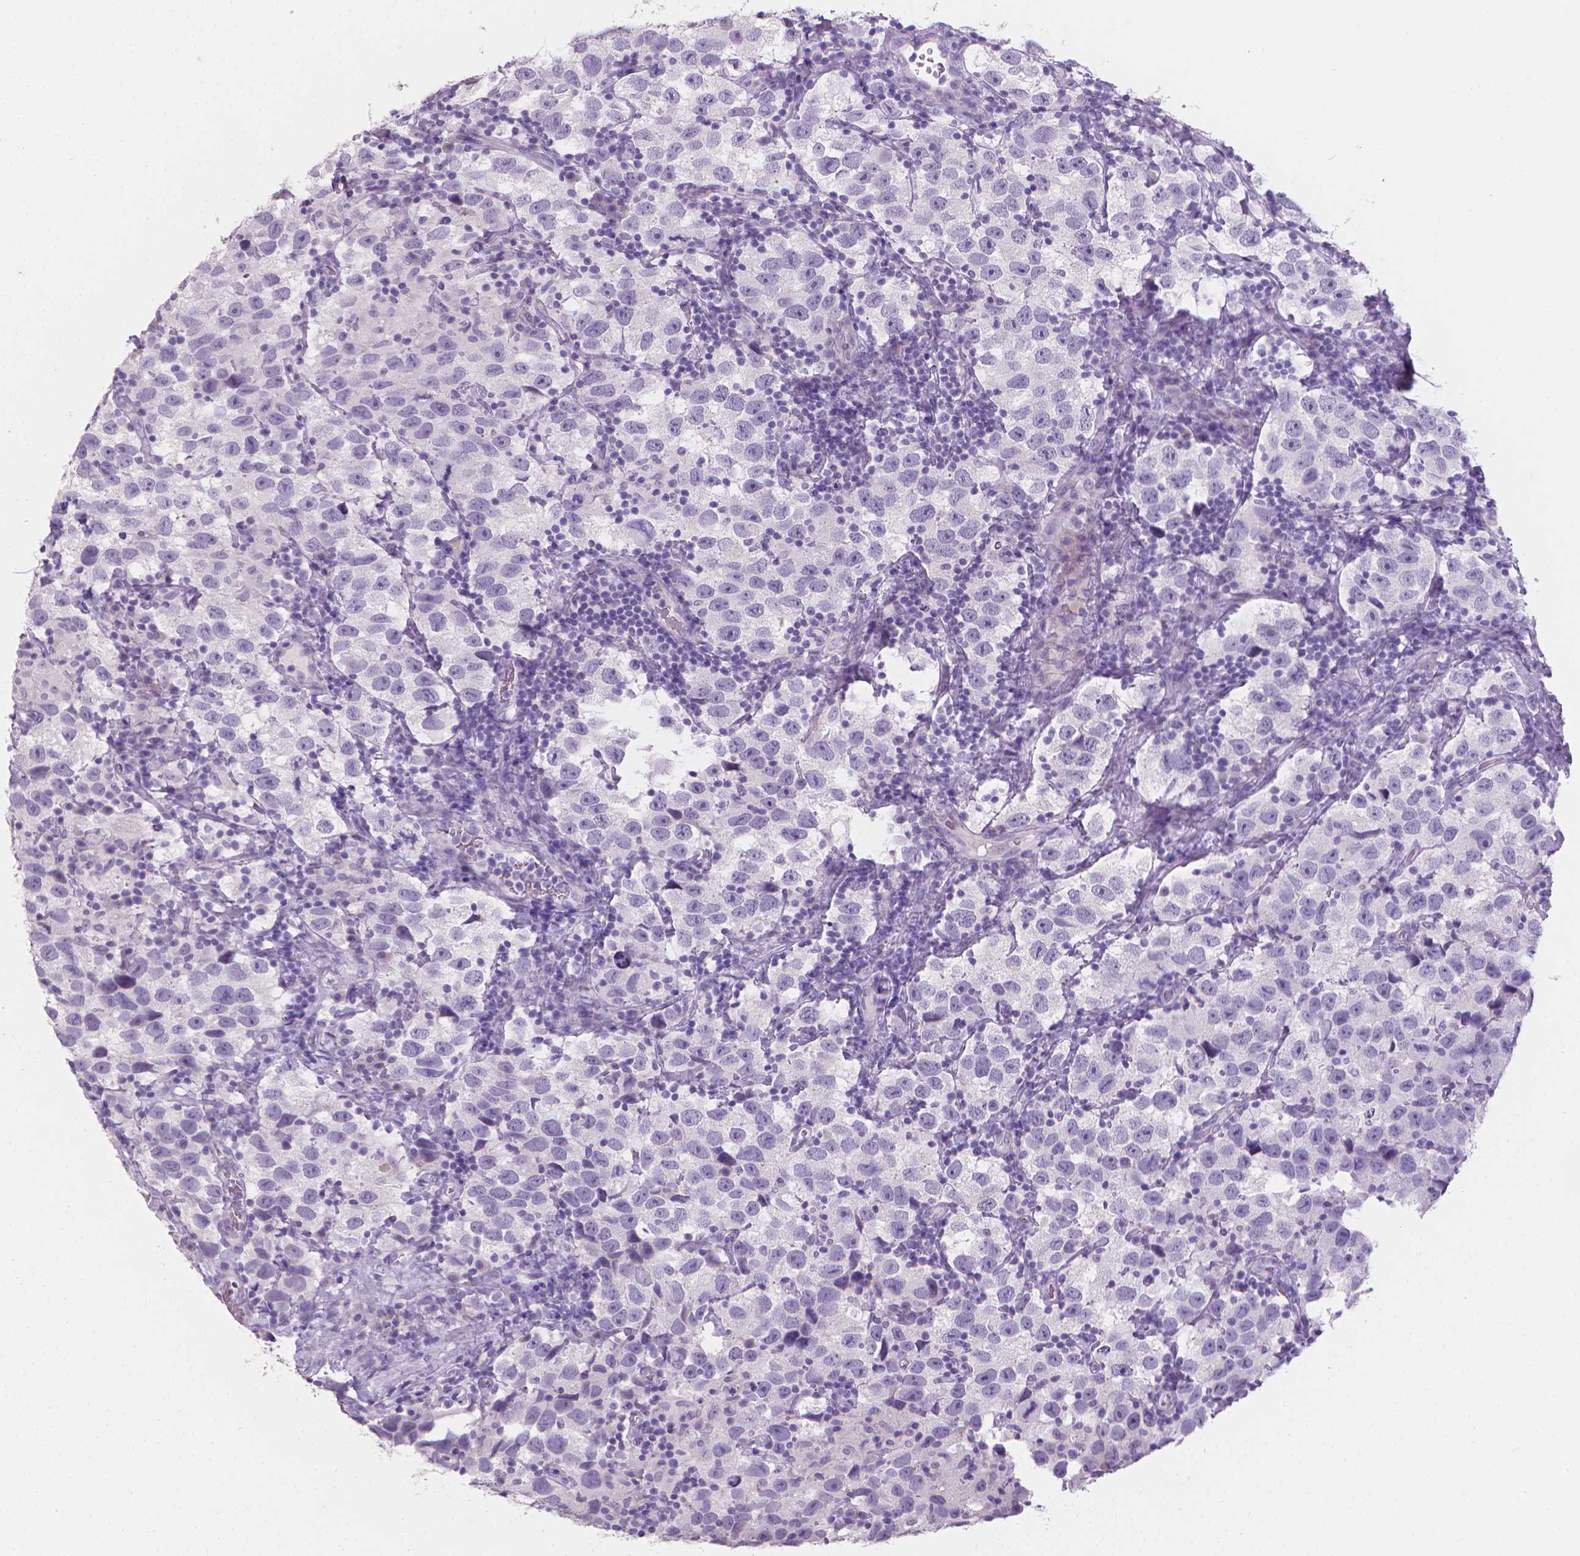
{"staining": {"intensity": "negative", "quantity": "none", "location": "none"}, "tissue": "testis cancer", "cell_type": "Tumor cells", "image_type": "cancer", "snomed": [{"axis": "morphology", "description": "Seminoma, NOS"}, {"axis": "topography", "description": "Testis"}], "caption": "Tumor cells are negative for protein expression in human seminoma (testis).", "gene": "XPNPEP2", "patient": {"sex": "male", "age": 26}}